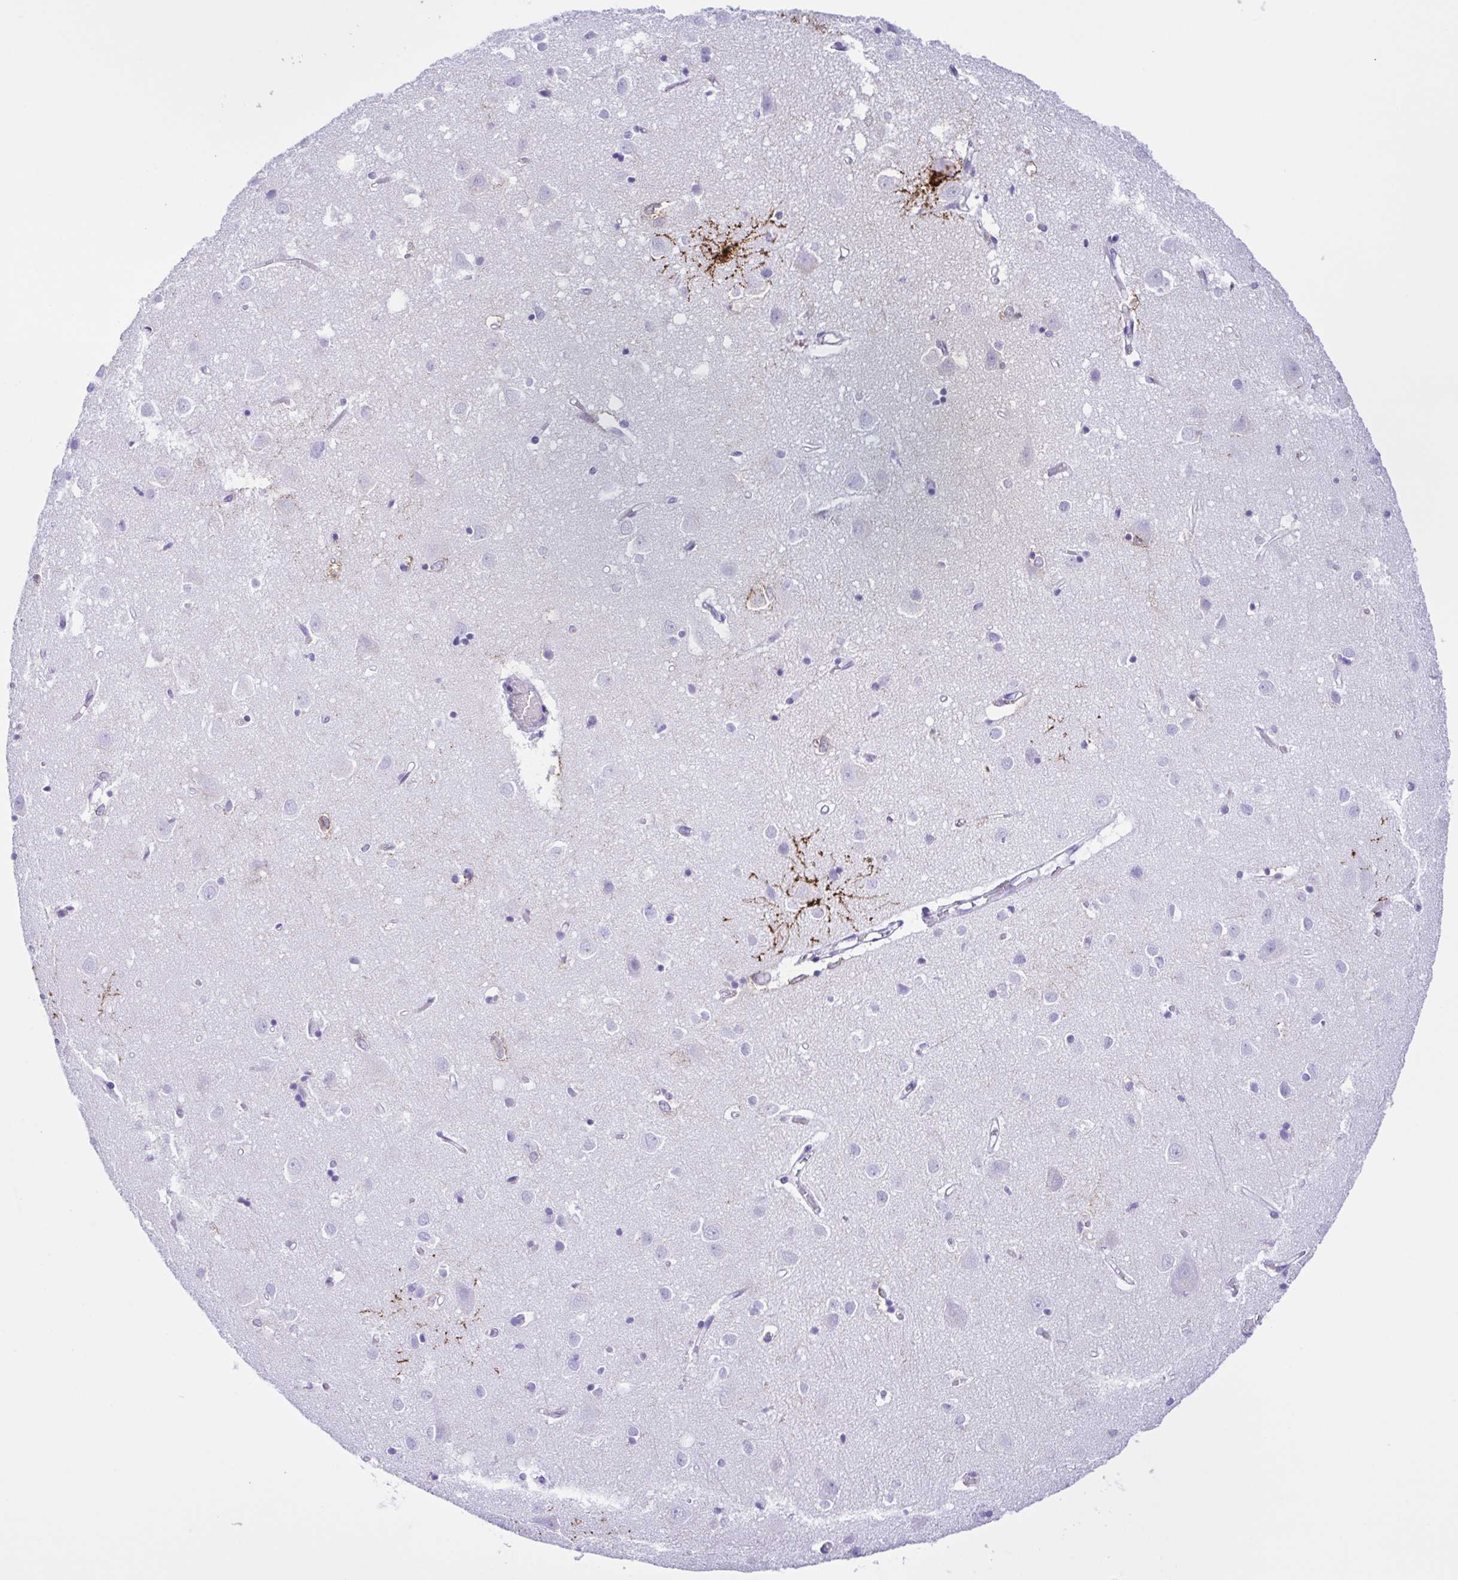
{"staining": {"intensity": "negative", "quantity": "none", "location": "none"}, "tissue": "cerebral cortex", "cell_type": "Endothelial cells", "image_type": "normal", "snomed": [{"axis": "morphology", "description": "Normal tissue, NOS"}, {"axis": "topography", "description": "Cerebral cortex"}], "caption": "This is a micrograph of immunohistochemistry staining of unremarkable cerebral cortex, which shows no positivity in endothelial cells.", "gene": "GPR17", "patient": {"sex": "male", "age": 70}}